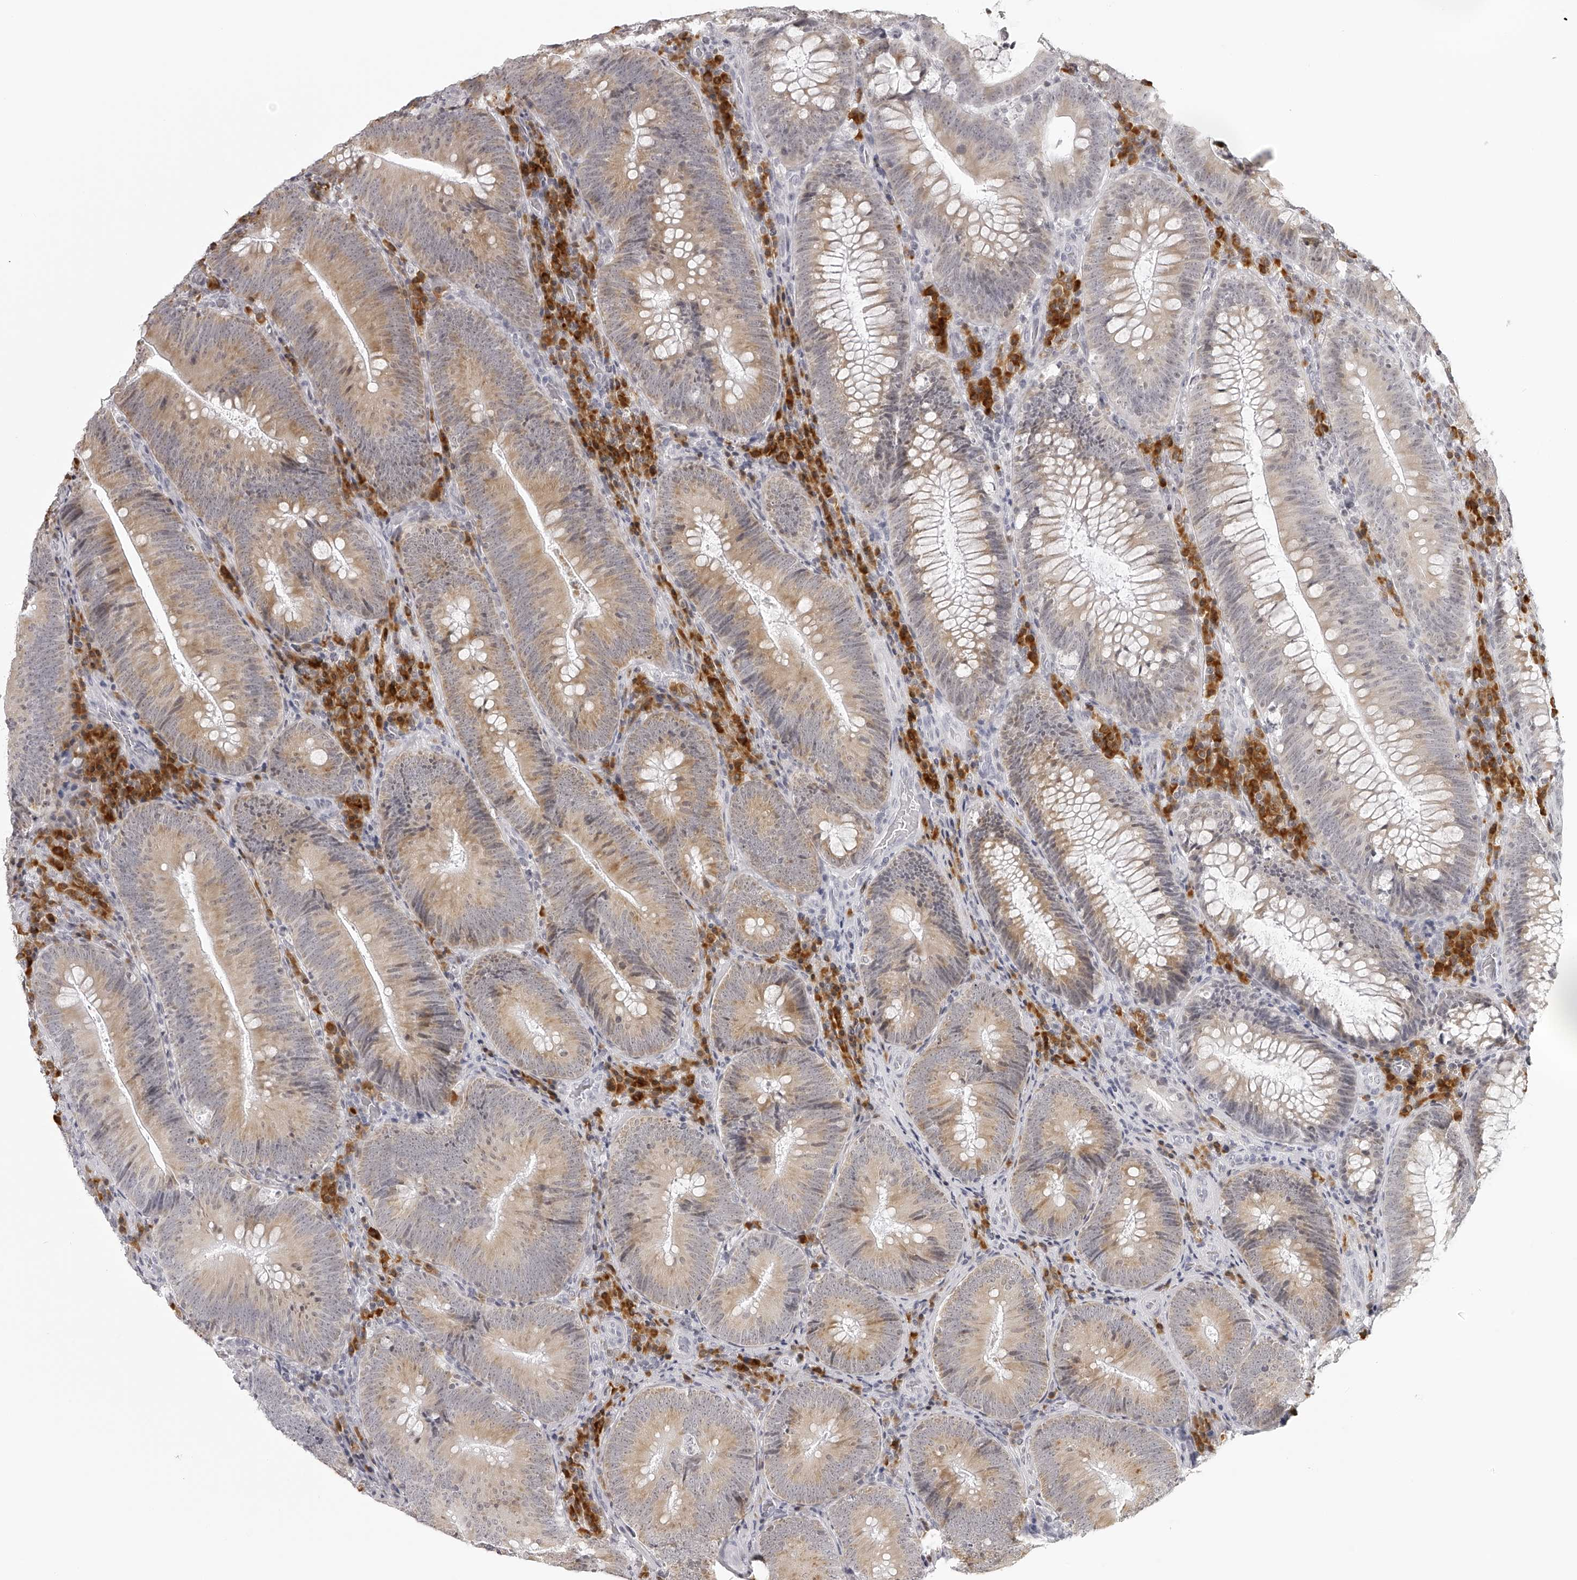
{"staining": {"intensity": "weak", "quantity": ">75%", "location": "cytoplasmic/membranous"}, "tissue": "colorectal cancer", "cell_type": "Tumor cells", "image_type": "cancer", "snomed": [{"axis": "morphology", "description": "Normal tissue, NOS"}, {"axis": "topography", "description": "Colon"}], "caption": "Immunohistochemical staining of colorectal cancer exhibits low levels of weak cytoplasmic/membranous protein staining in about >75% of tumor cells.", "gene": "SEC11C", "patient": {"sex": "female", "age": 82}}